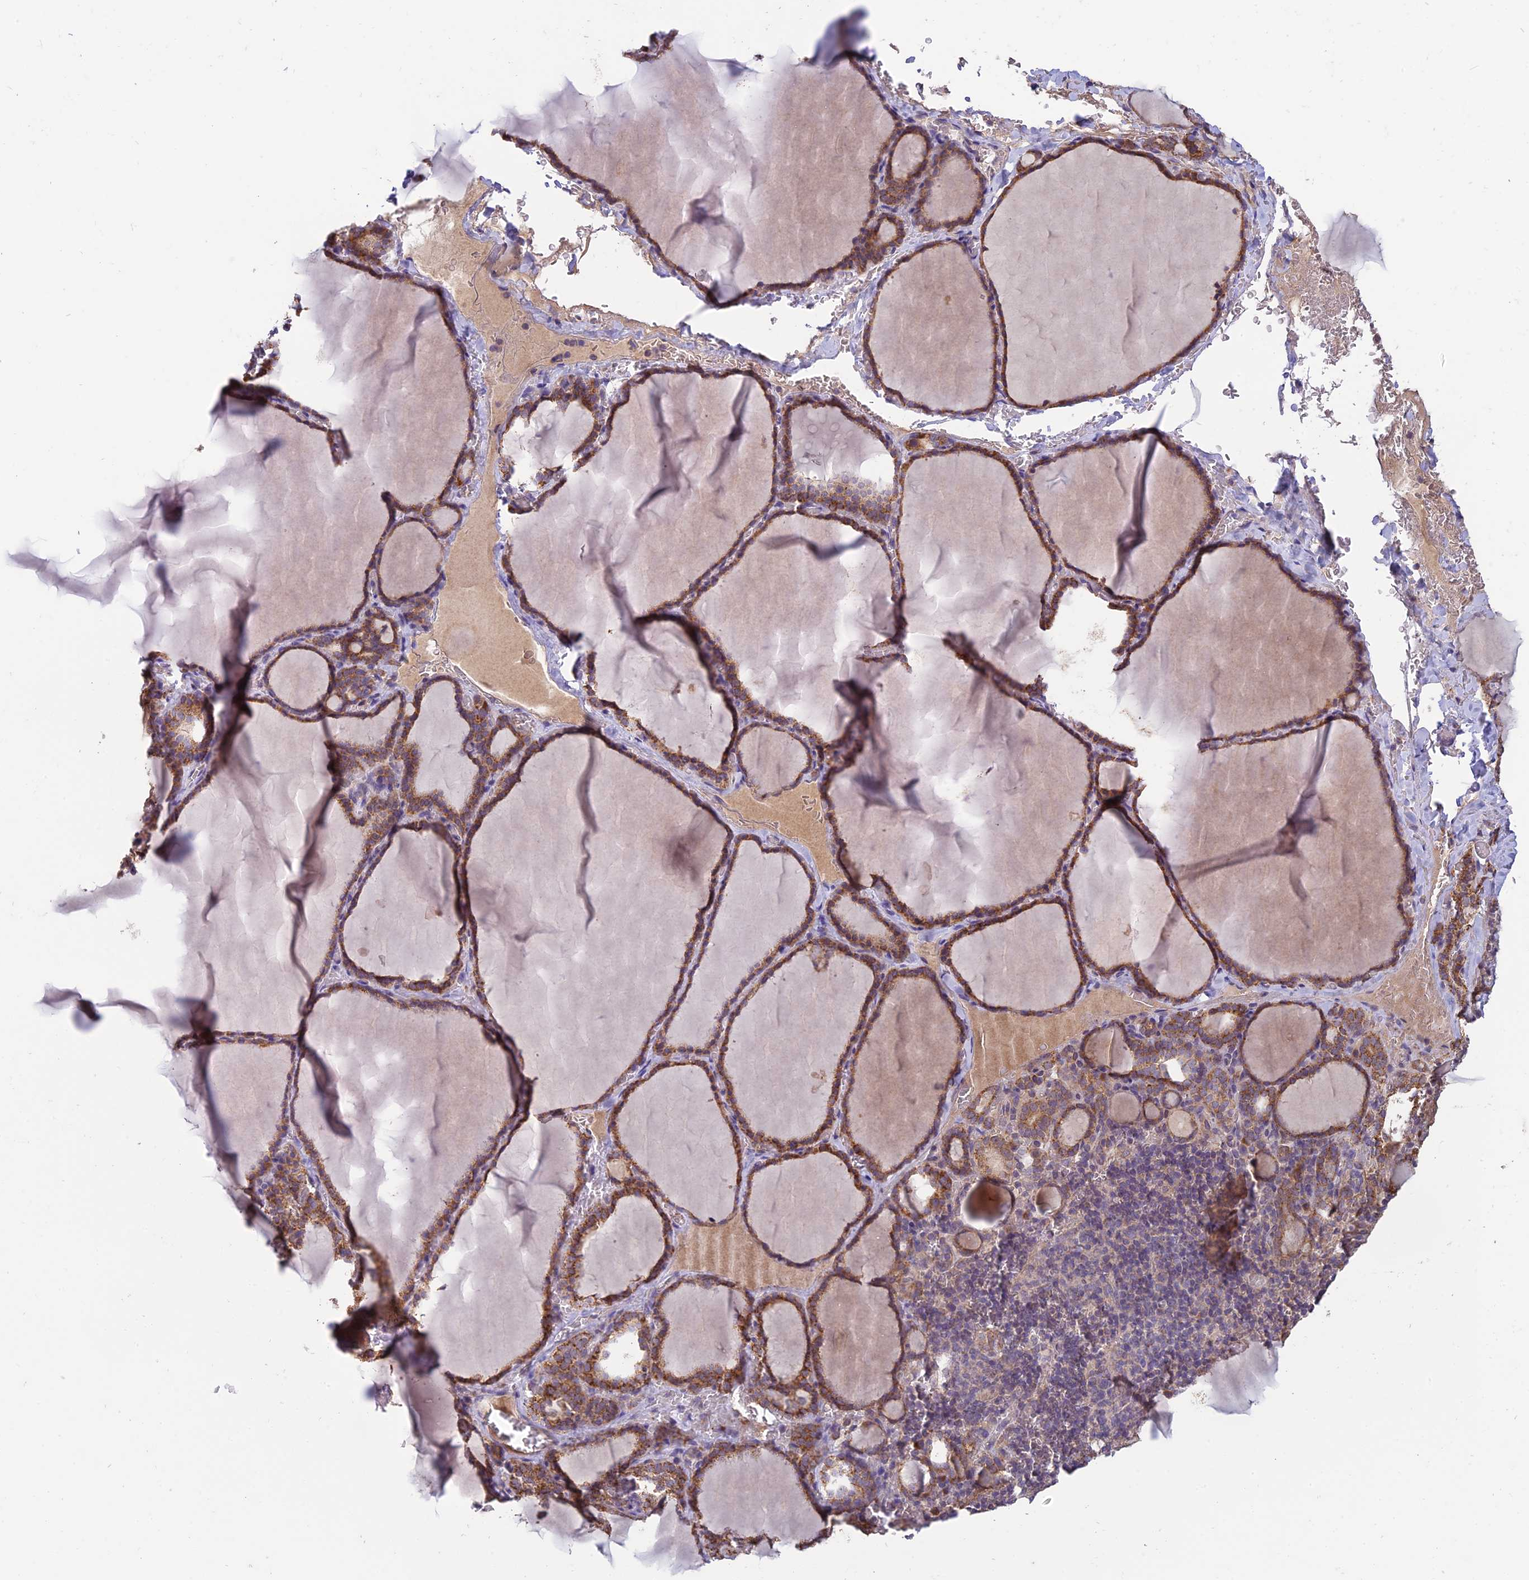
{"staining": {"intensity": "moderate", "quantity": ">75%", "location": "cytoplasmic/membranous"}, "tissue": "thyroid gland", "cell_type": "Glandular cells", "image_type": "normal", "snomed": [{"axis": "morphology", "description": "Normal tissue, NOS"}, {"axis": "topography", "description": "Thyroid gland"}], "caption": "Immunohistochemical staining of benign human thyroid gland shows moderate cytoplasmic/membranous protein staining in about >75% of glandular cells. (Brightfield microscopy of DAB IHC at high magnification).", "gene": "MRNIP", "patient": {"sex": "female", "age": 39}}